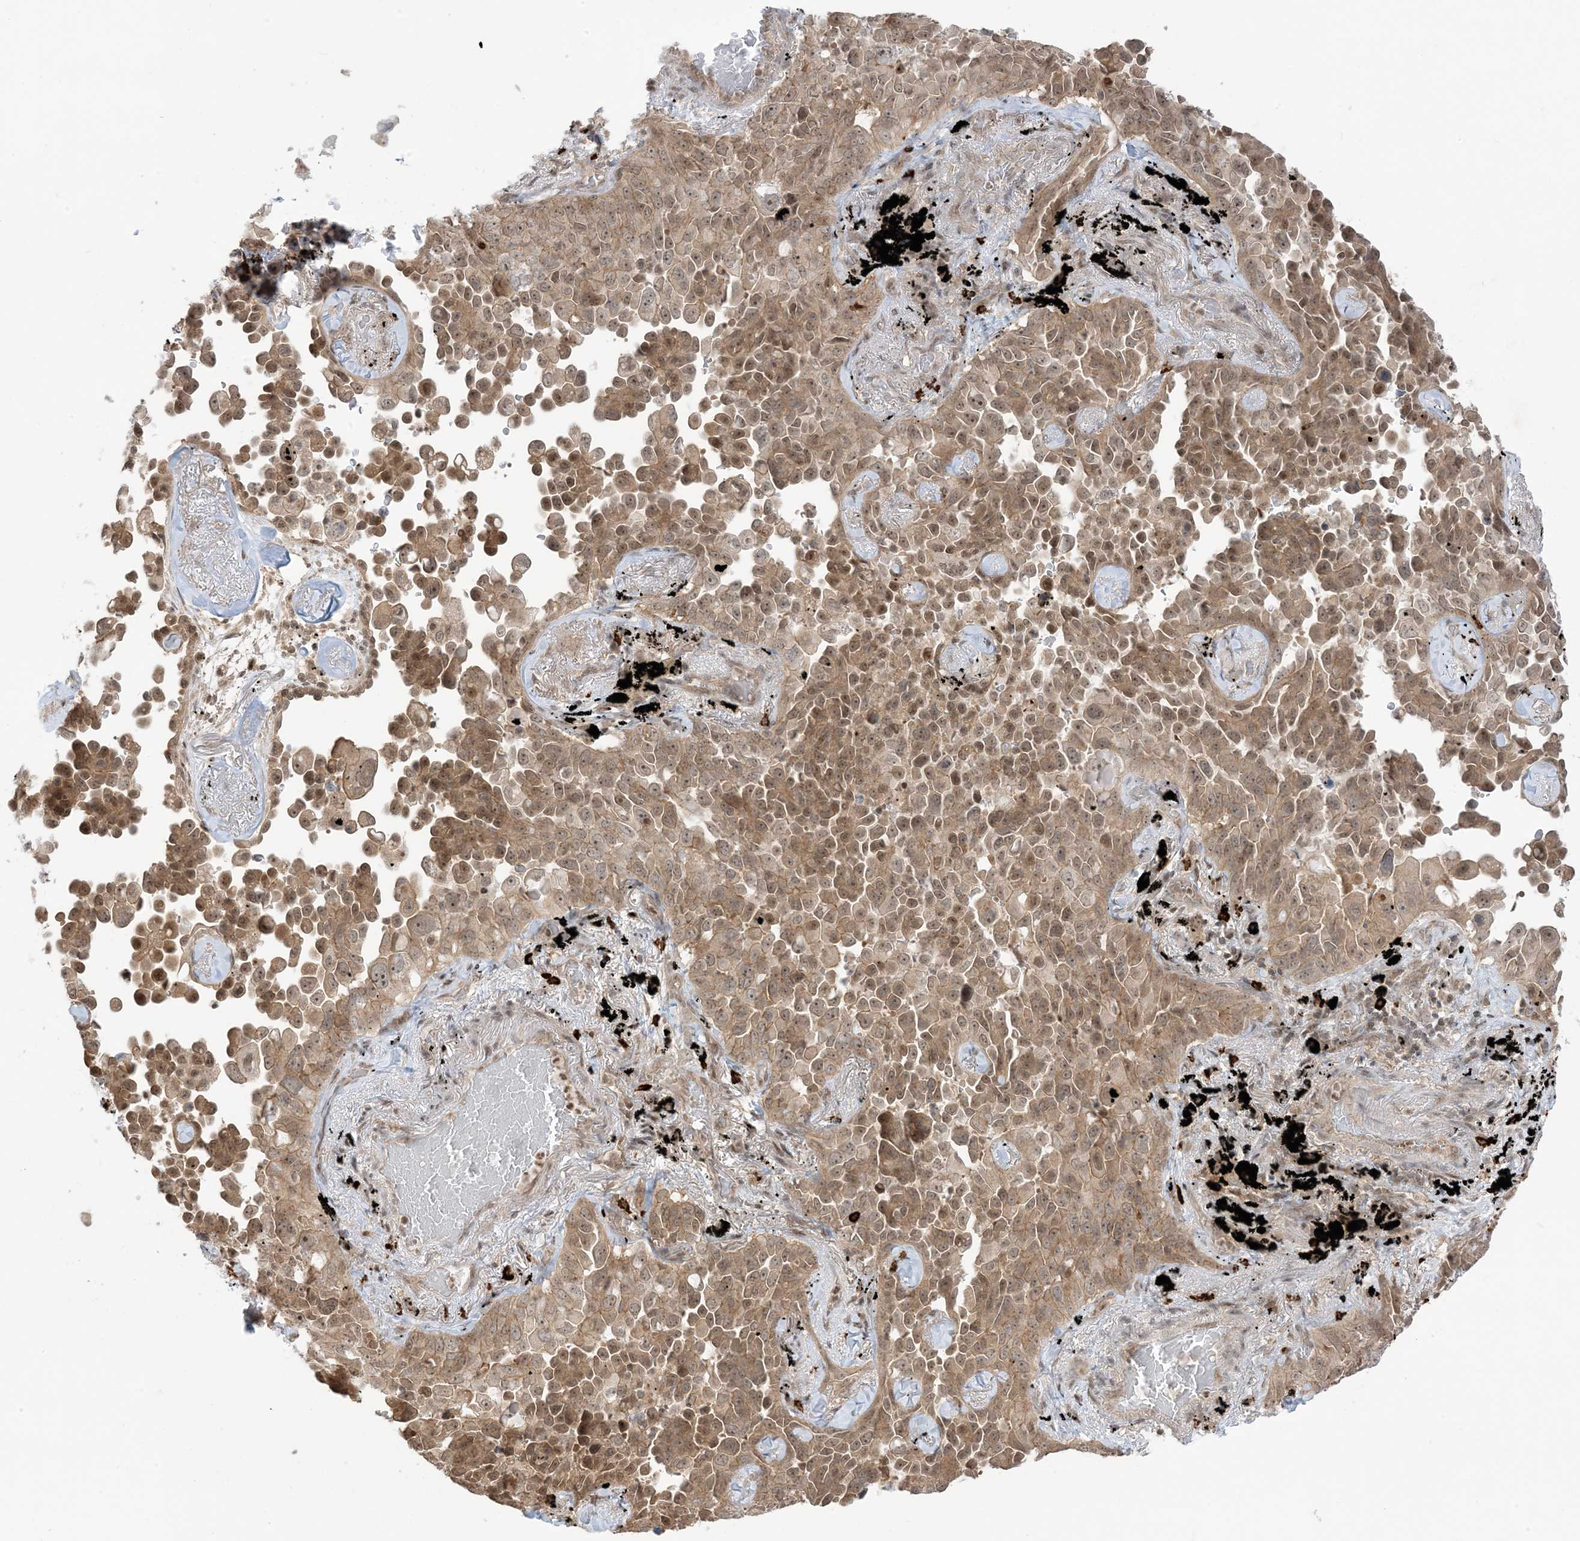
{"staining": {"intensity": "moderate", "quantity": ">75%", "location": "cytoplasmic/membranous,nuclear"}, "tissue": "lung cancer", "cell_type": "Tumor cells", "image_type": "cancer", "snomed": [{"axis": "morphology", "description": "Adenocarcinoma, NOS"}, {"axis": "topography", "description": "Lung"}], "caption": "Lung adenocarcinoma tissue shows moderate cytoplasmic/membranous and nuclear expression in about >75% of tumor cells, visualized by immunohistochemistry.", "gene": "PPP1R7", "patient": {"sex": "female", "age": 67}}